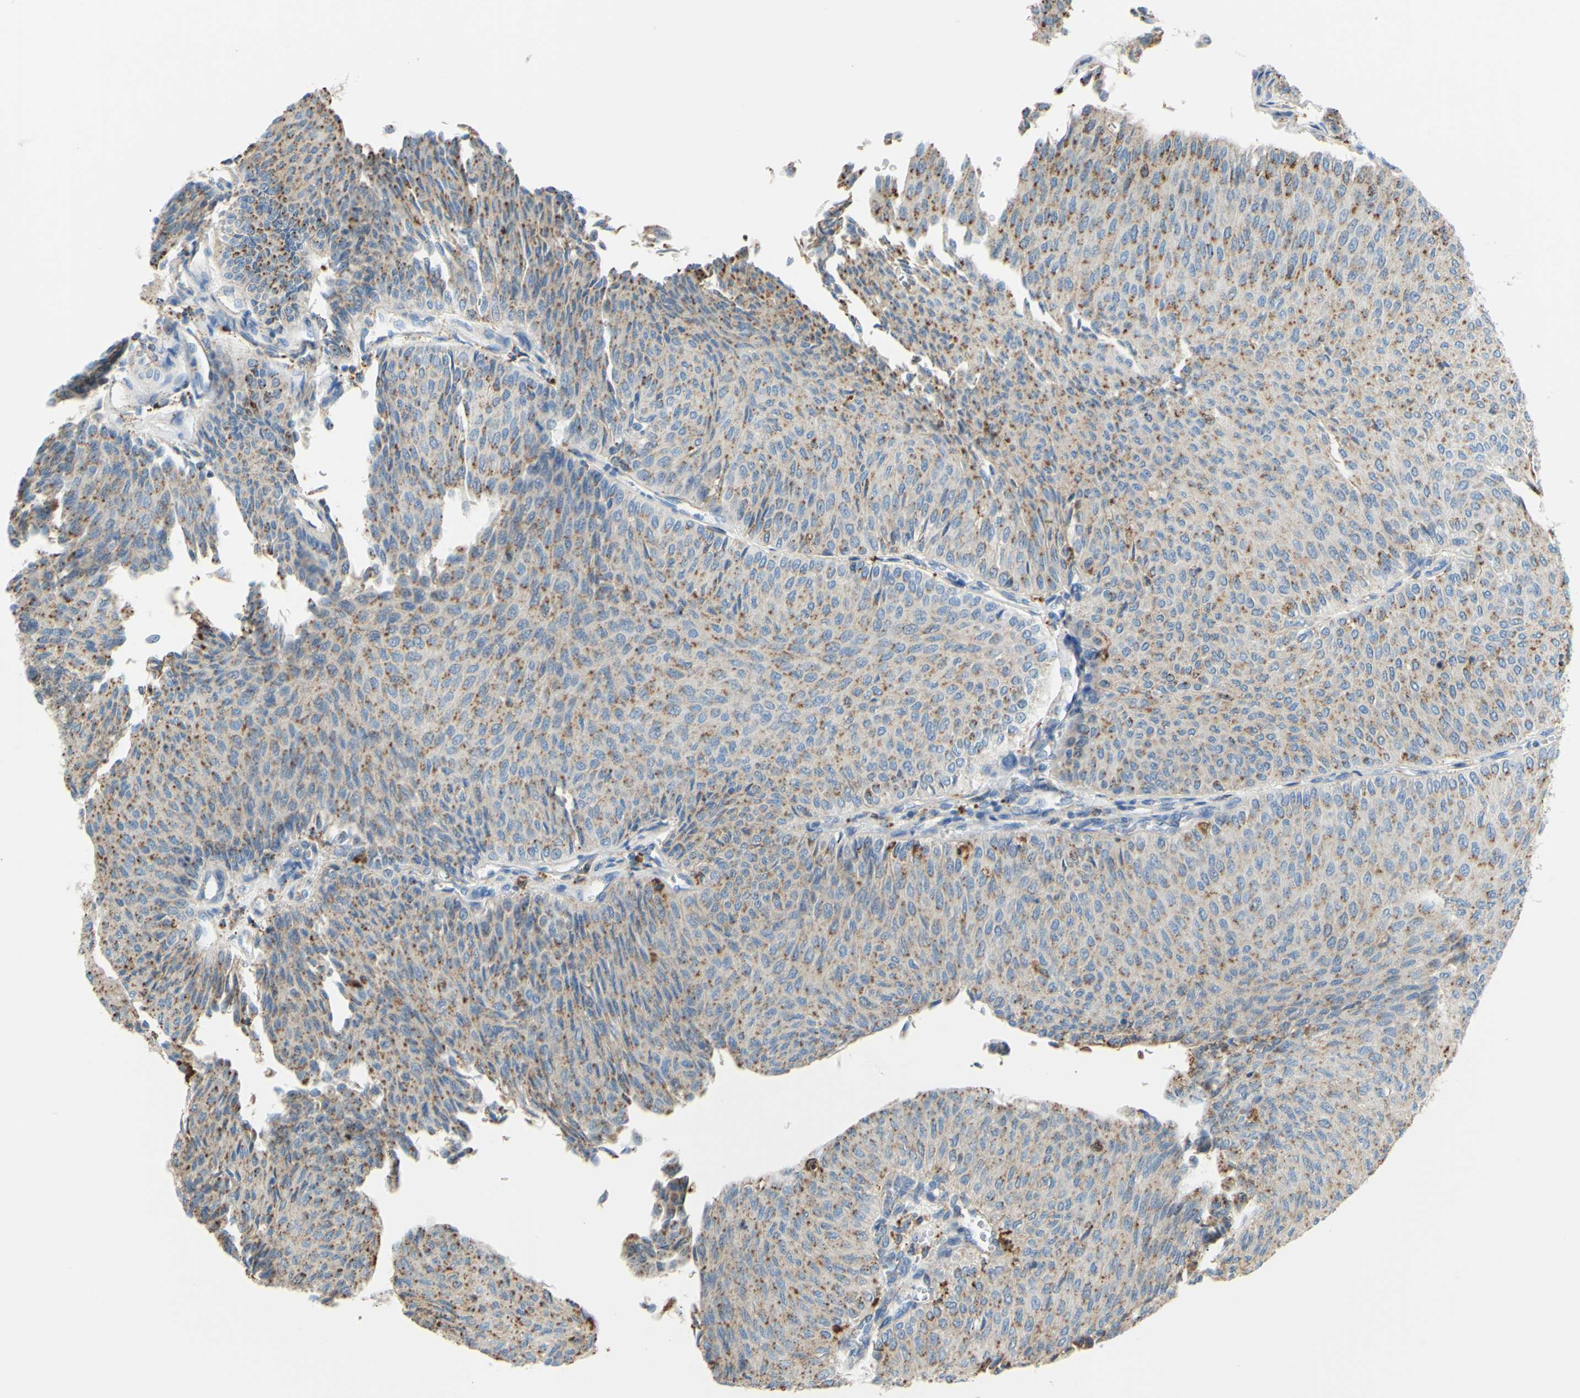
{"staining": {"intensity": "weak", "quantity": ">75%", "location": "cytoplasmic/membranous"}, "tissue": "urothelial cancer", "cell_type": "Tumor cells", "image_type": "cancer", "snomed": [{"axis": "morphology", "description": "Urothelial carcinoma, Low grade"}, {"axis": "topography", "description": "Urinary bladder"}], "caption": "The immunohistochemical stain labels weak cytoplasmic/membranous expression in tumor cells of urothelial carcinoma (low-grade) tissue.", "gene": "CTSD", "patient": {"sex": "male", "age": 78}}